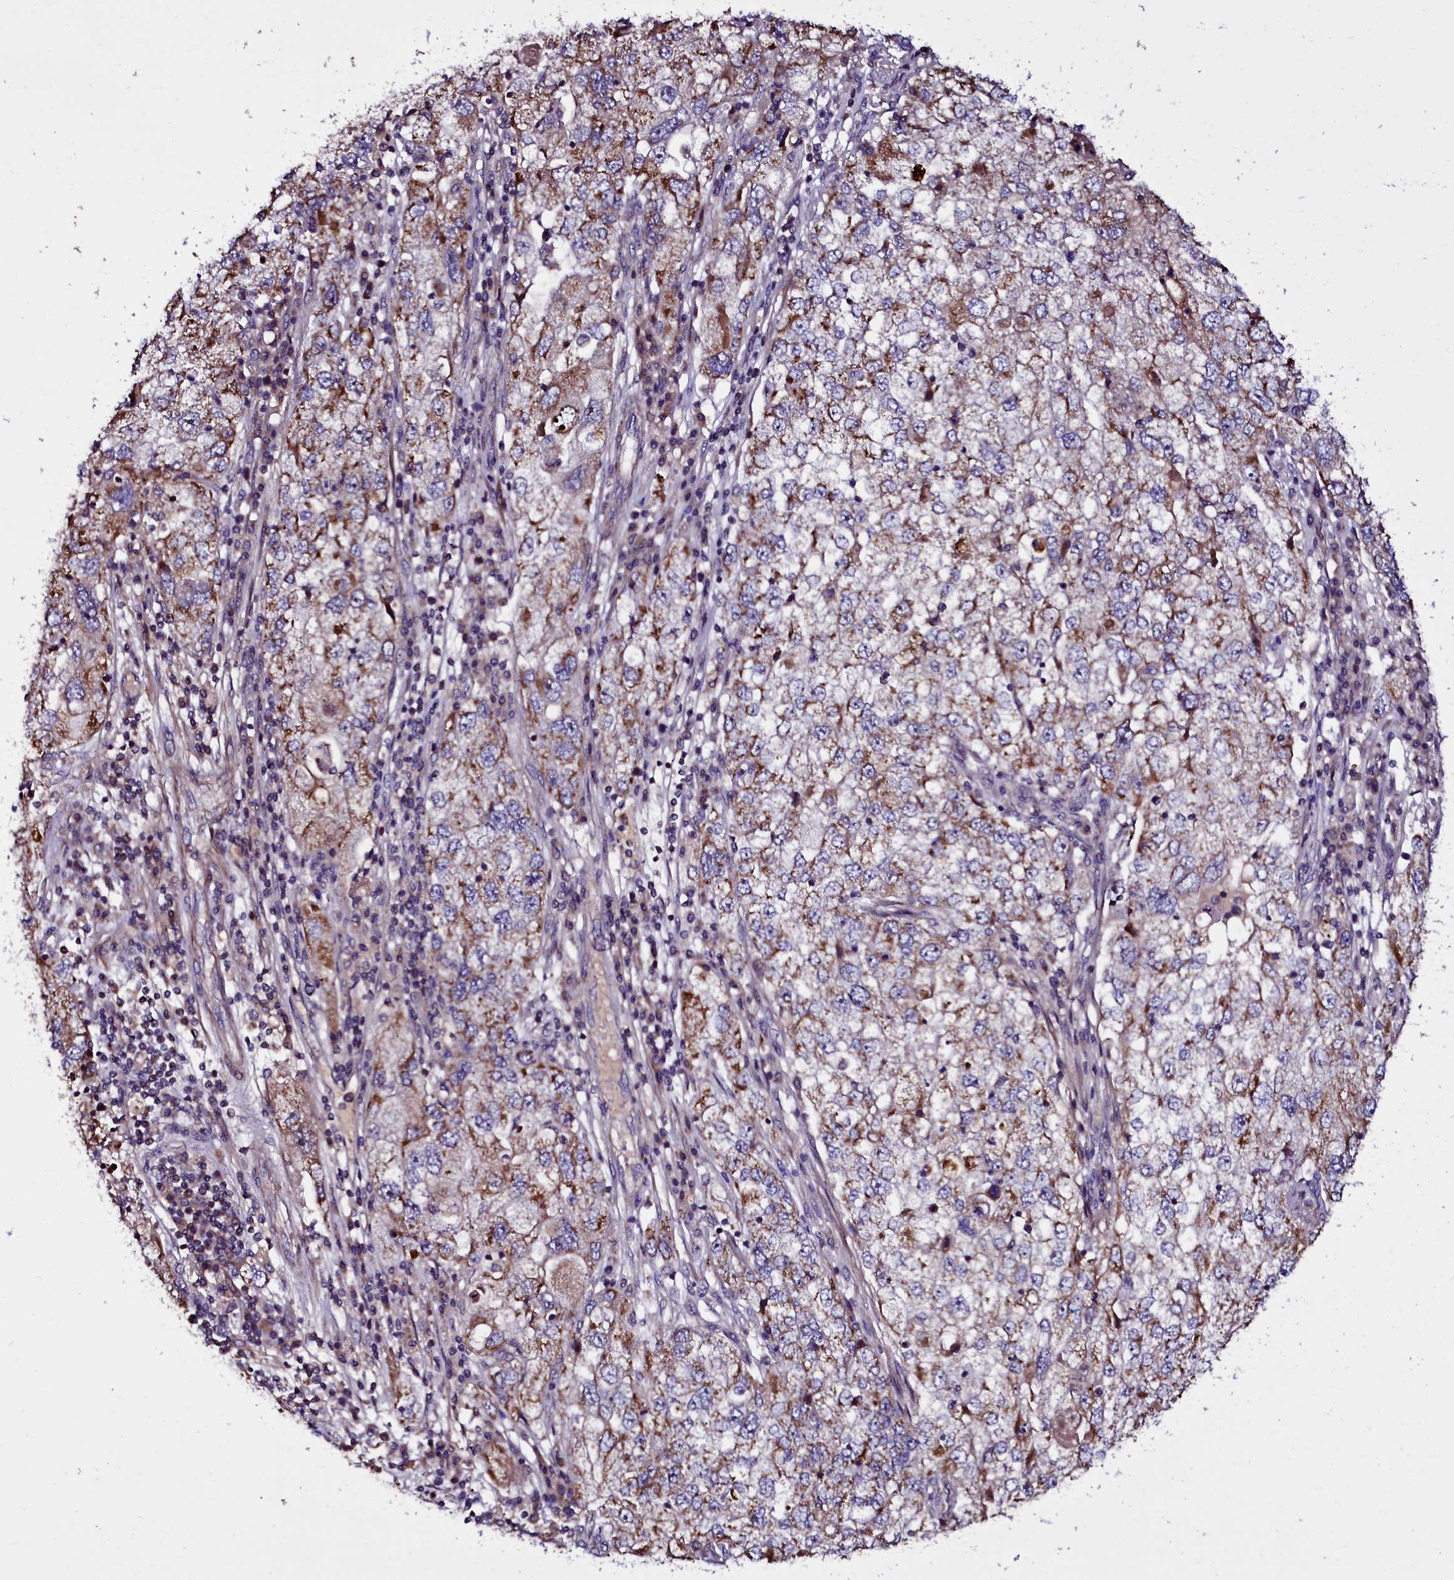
{"staining": {"intensity": "moderate", "quantity": "25%-75%", "location": "cytoplasmic/membranous"}, "tissue": "endometrial cancer", "cell_type": "Tumor cells", "image_type": "cancer", "snomed": [{"axis": "morphology", "description": "Adenocarcinoma, NOS"}, {"axis": "topography", "description": "Endometrium"}], "caption": "Endometrial cancer (adenocarcinoma) stained with DAB immunohistochemistry displays medium levels of moderate cytoplasmic/membranous expression in approximately 25%-75% of tumor cells. (DAB IHC, brown staining for protein, blue staining for nuclei).", "gene": "NAA80", "patient": {"sex": "female", "age": 49}}